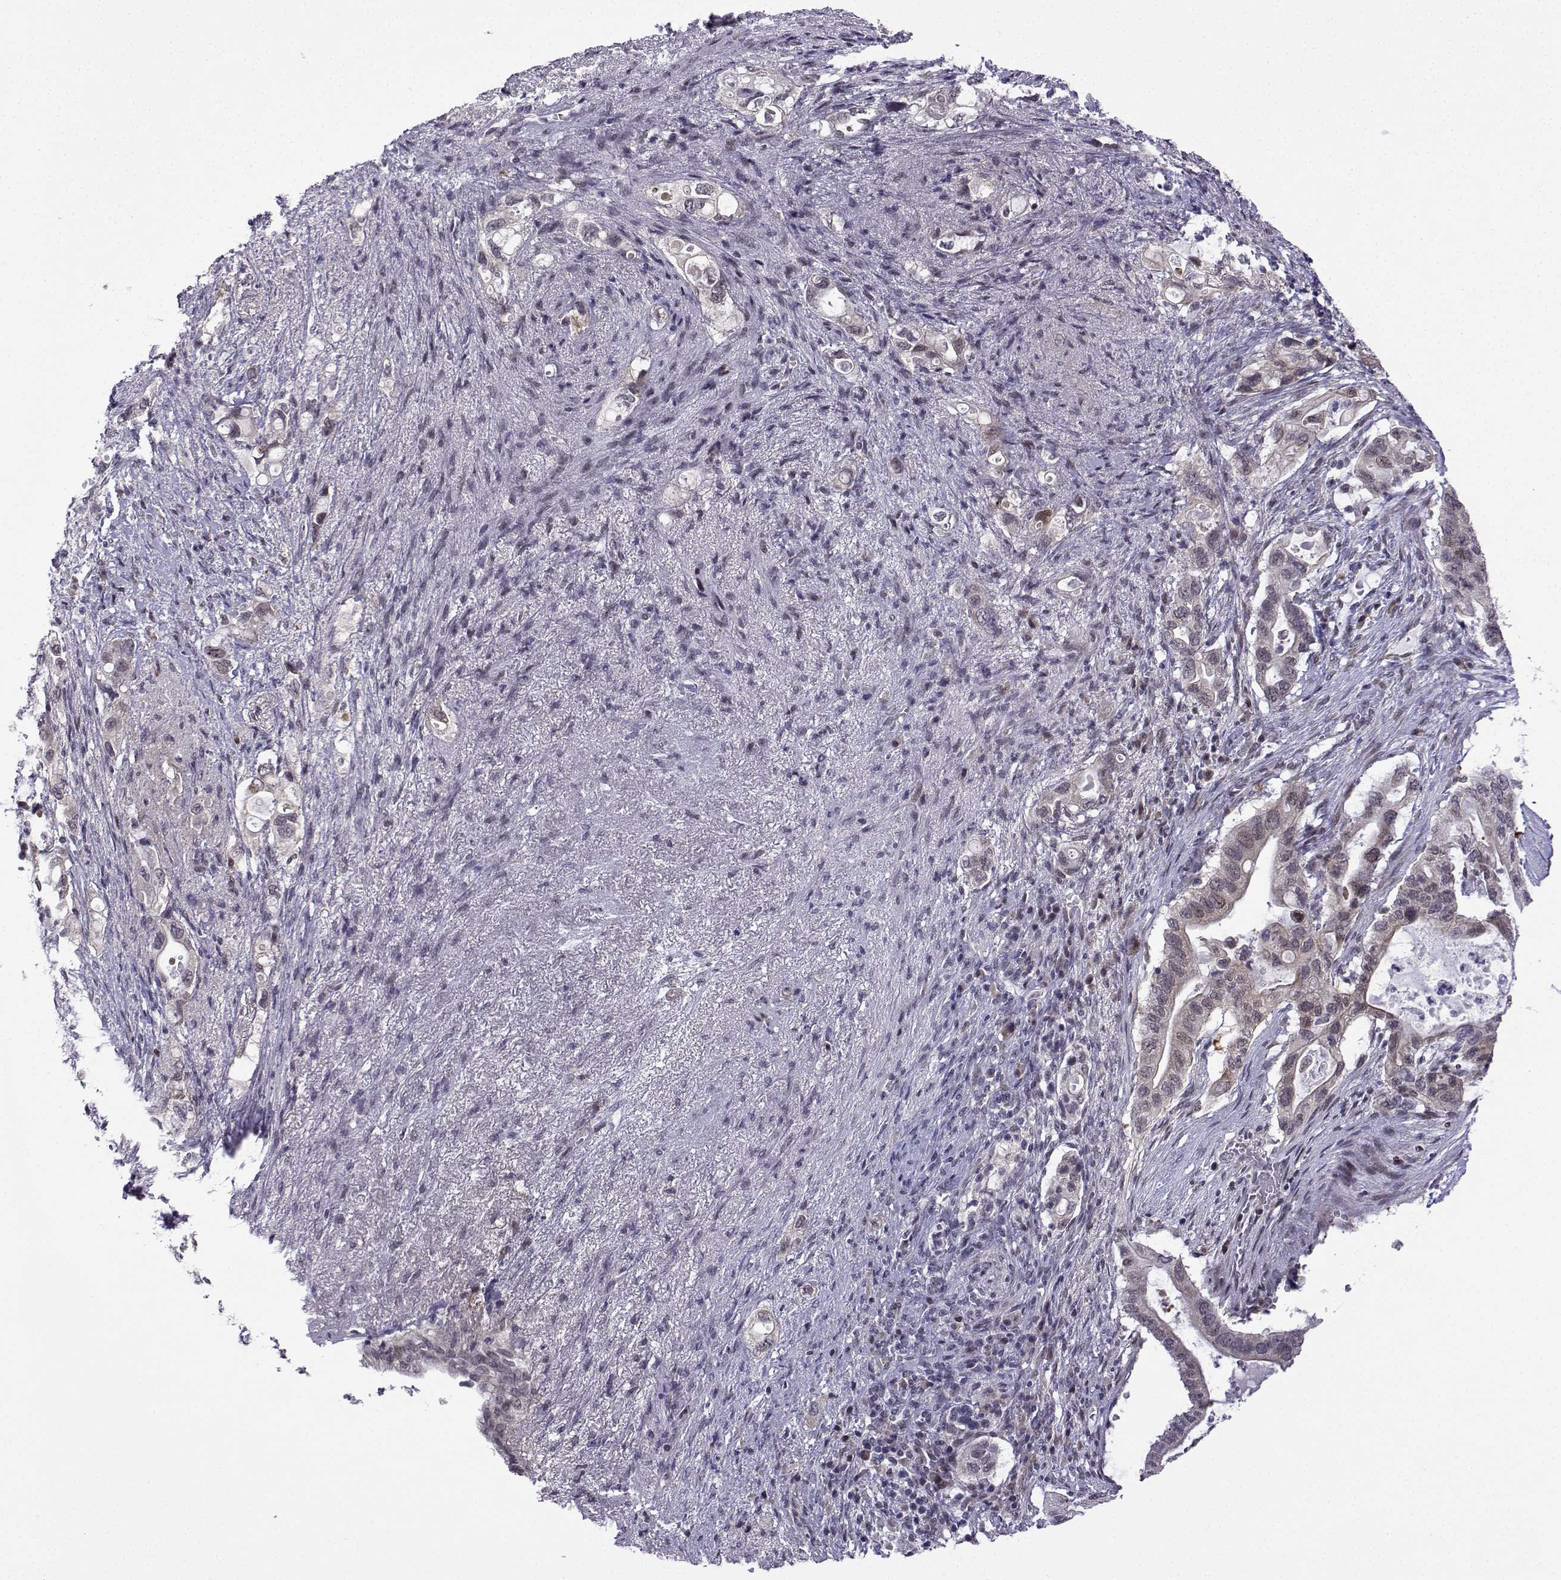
{"staining": {"intensity": "negative", "quantity": "none", "location": "none"}, "tissue": "pancreatic cancer", "cell_type": "Tumor cells", "image_type": "cancer", "snomed": [{"axis": "morphology", "description": "Adenocarcinoma, NOS"}, {"axis": "topography", "description": "Pancreas"}], "caption": "This is an immunohistochemistry micrograph of human adenocarcinoma (pancreatic). There is no positivity in tumor cells.", "gene": "FGF3", "patient": {"sex": "female", "age": 72}}